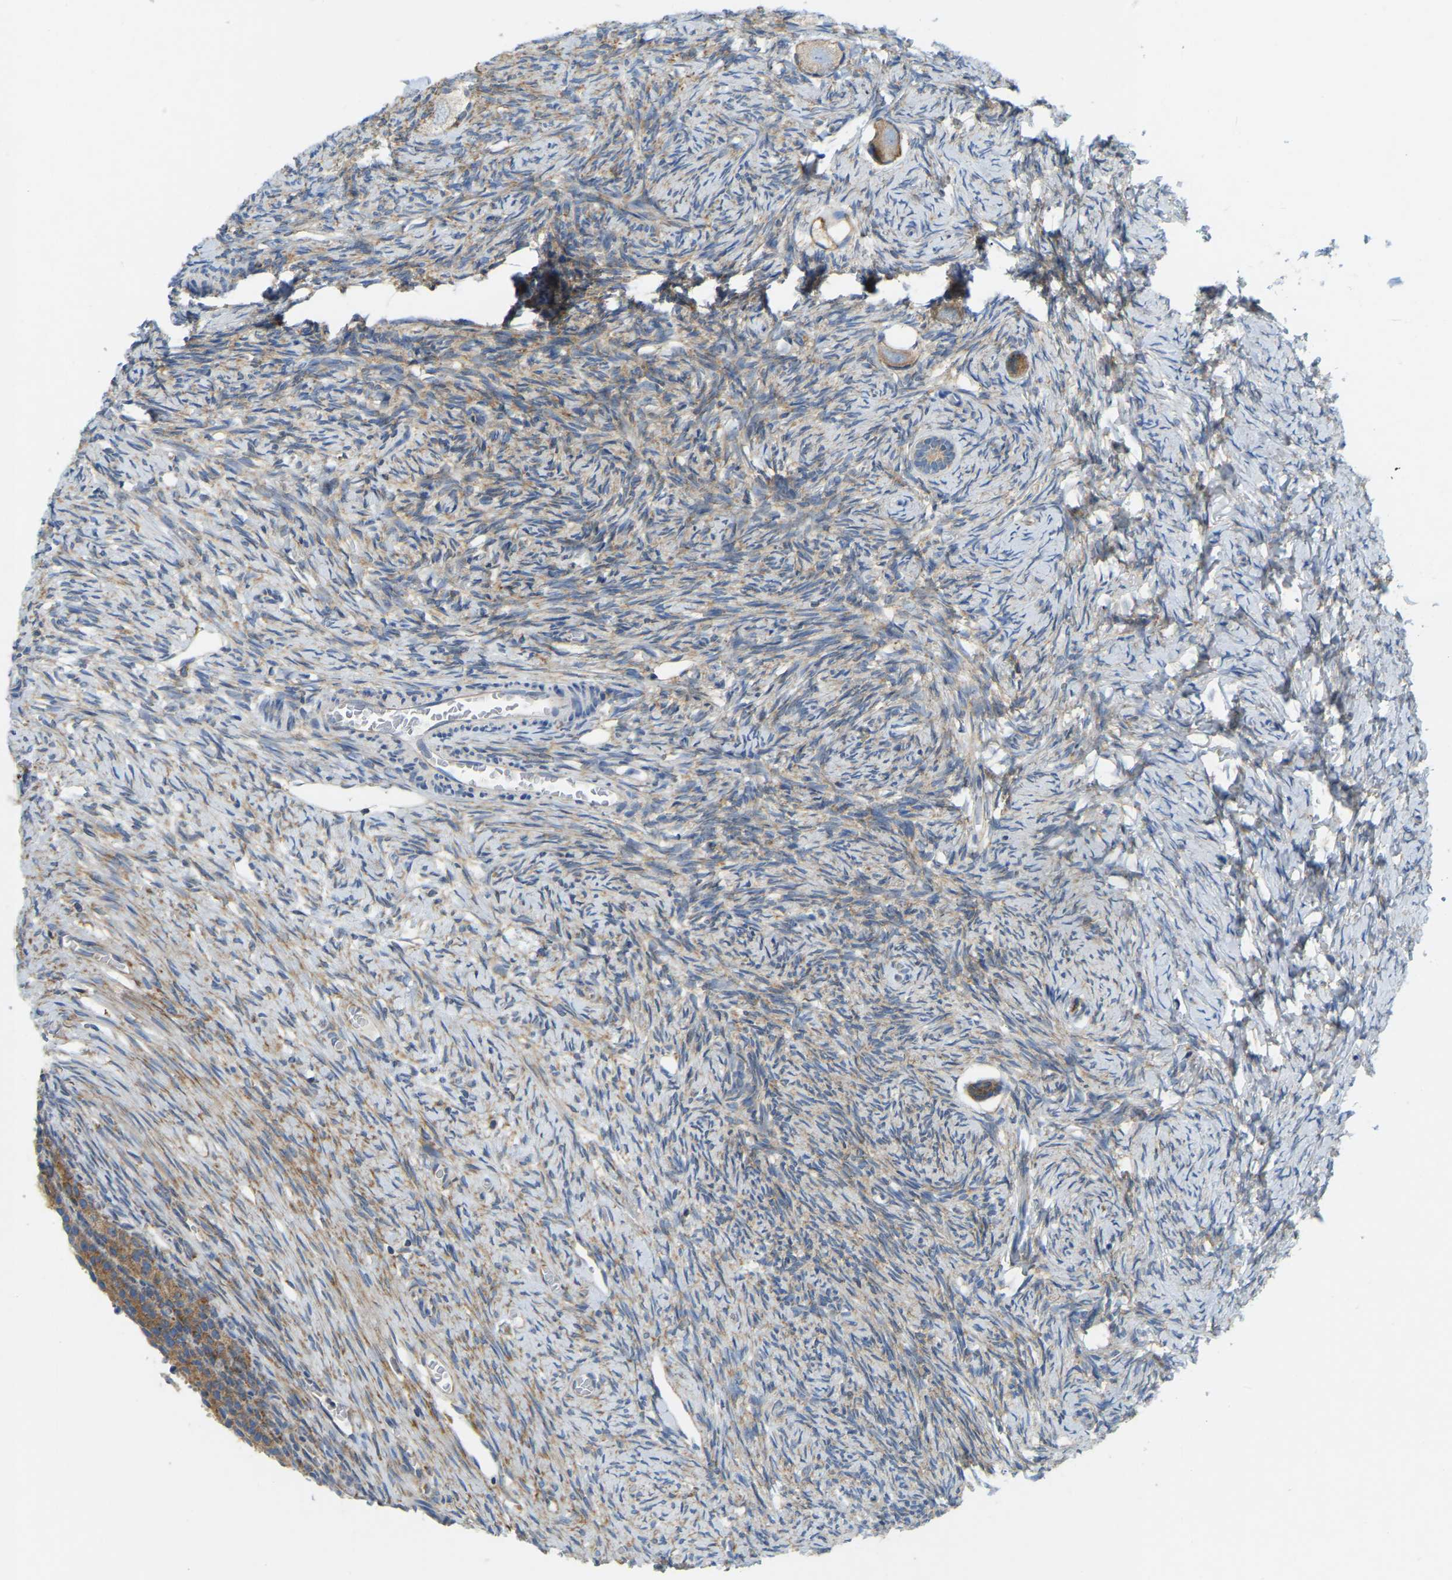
{"staining": {"intensity": "moderate", "quantity": "25%-75%", "location": "cytoplasmic/membranous"}, "tissue": "ovary", "cell_type": "Follicle cells", "image_type": "normal", "snomed": [{"axis": "morphology", "description": "Normal tissue, NOS"}, {"axis": "topography", "description": "Ovary"}], "caption": "Immunohistochemical staining of benign human ovary reveals medium levels of moderate cytoplasmic/membranous positivity in approximately 25%-75% of follicle cells.", "gene": "SND1", "patient": {"sex": "female", "age": 27}}